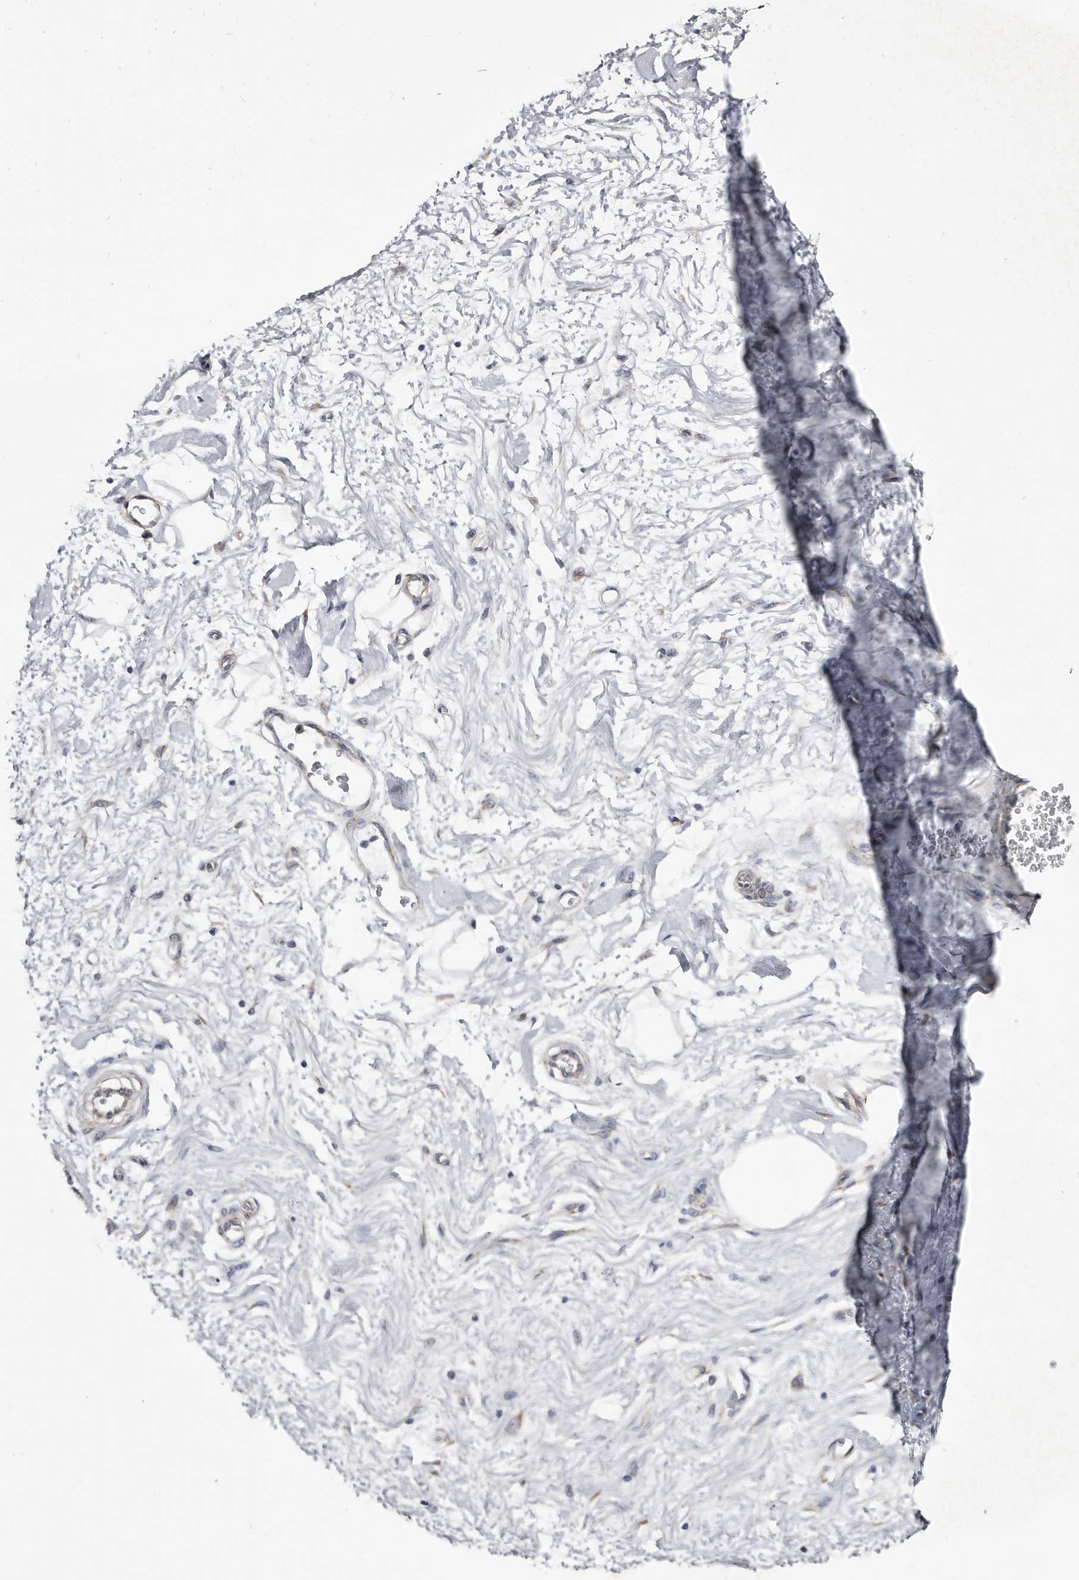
{"staining": {"intensity": "negative", "quantity": "none", "location": "none"}, "tissue": "soft tissue", "cell_type": "Fibroblasts", "image_type": "normal", "snomed": [{"axis": "morphology", "description": "Normal tissue, NOS"}, {"axis": "morphology", "description": "Adenocarcinoma, NOS"}, {"axis": "topography", "description": "Pancreas"}, {"axis": "topography", "description": "Peripheral nerve tissue"}], "caption": "Fibroblasts are negative for protein expression in unremarkable human soft tissue. (DAB (3,3'-diaminobenzidine) immunohistochemistry, high magnification).", "gene": "ARMCX2", "patient": {"sex": "male", "age": 59}}